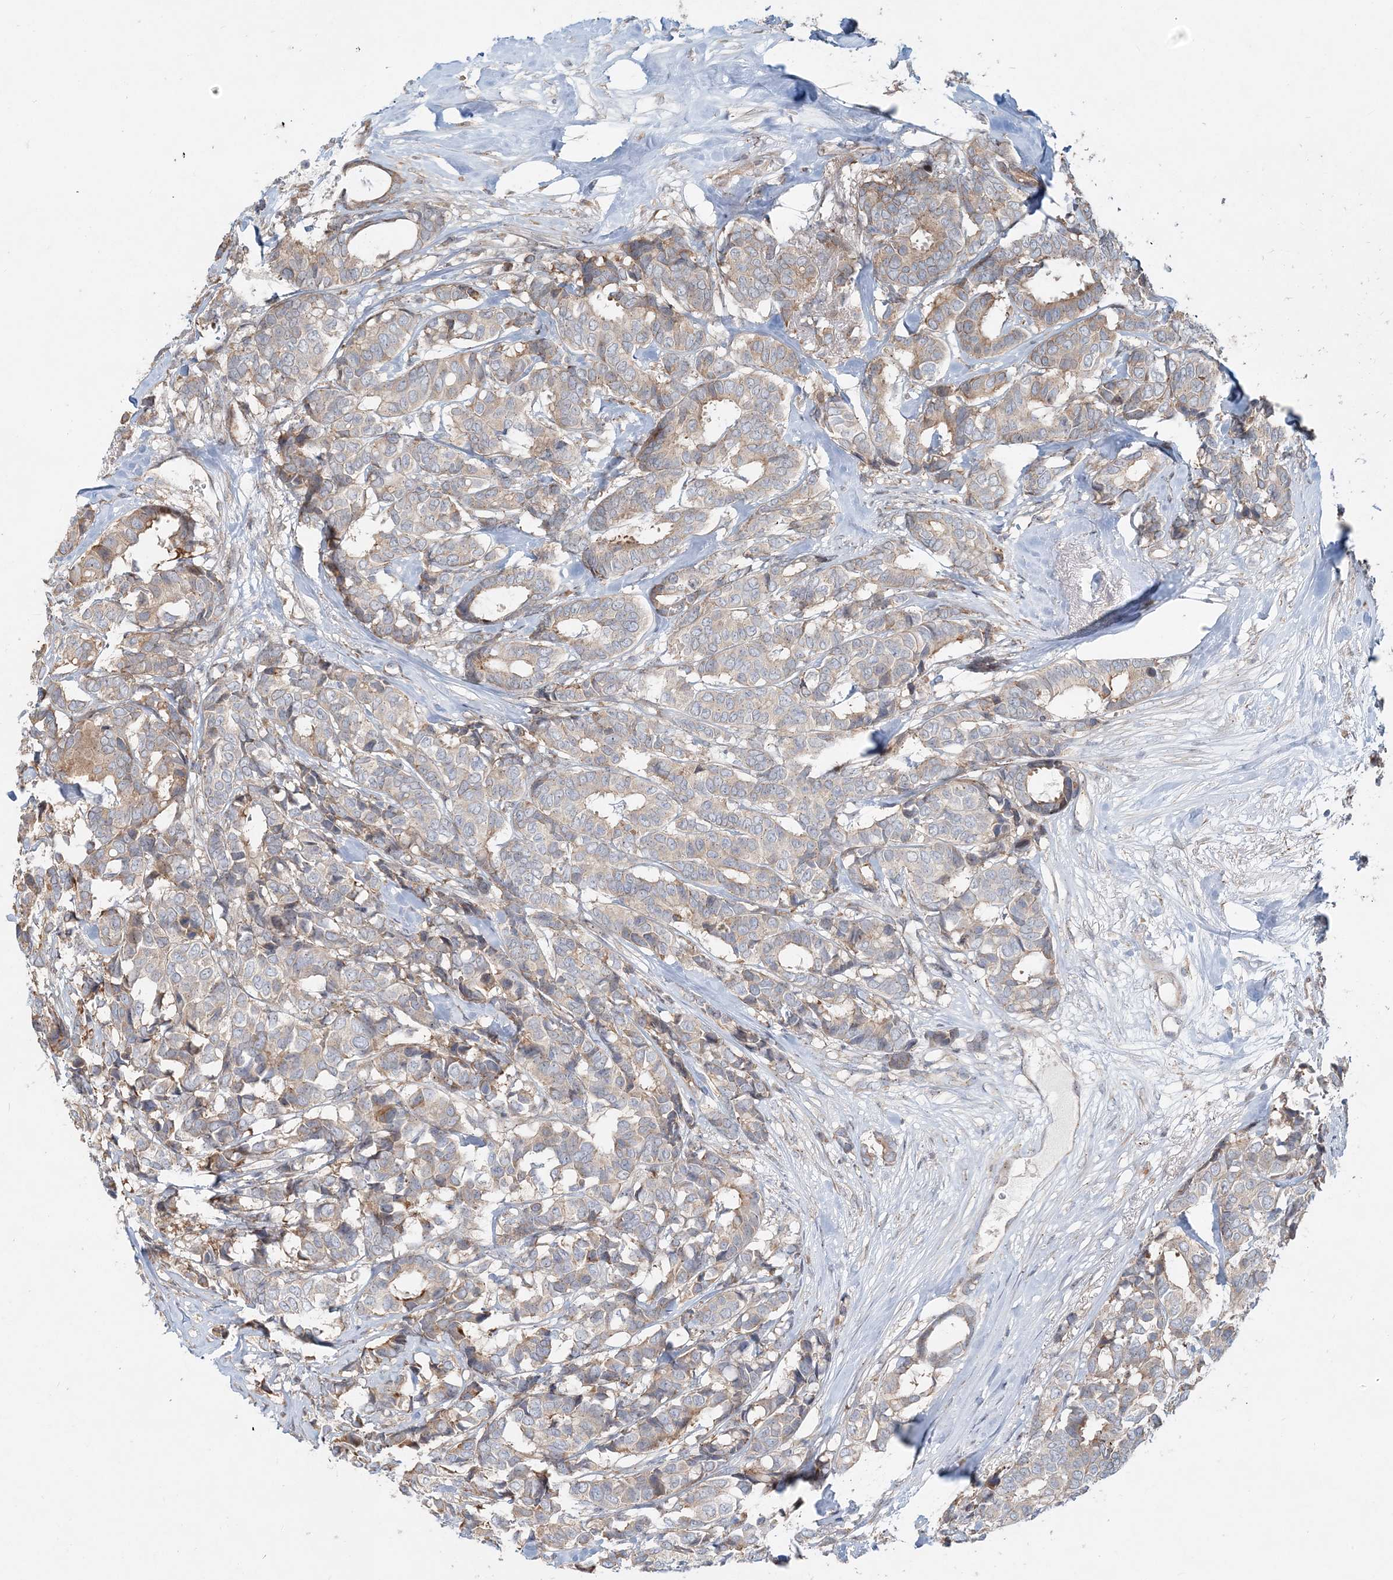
{"staining": {"intensity": "weak", "quantity": "25%-75%", "location": "cytoplasmic/membranous"}, "tissue": "breast cancer", "cell_type": "Tumor cells", "image_type": "cancer", "snomed": [{"axis": "morphology", "description": "Duct carcinoma"}, {"axis": "topography", "description": "Breast"}], "caption": "Intraductal carcinoma (breast) tissue exhibits weak cytoplasmic/membranous staining in approximately 25%-75% of tumor cells, visualized by immunohistochemistry.", "gene": "CXXC5", "patient": {"sex": "female", "age": 87}}